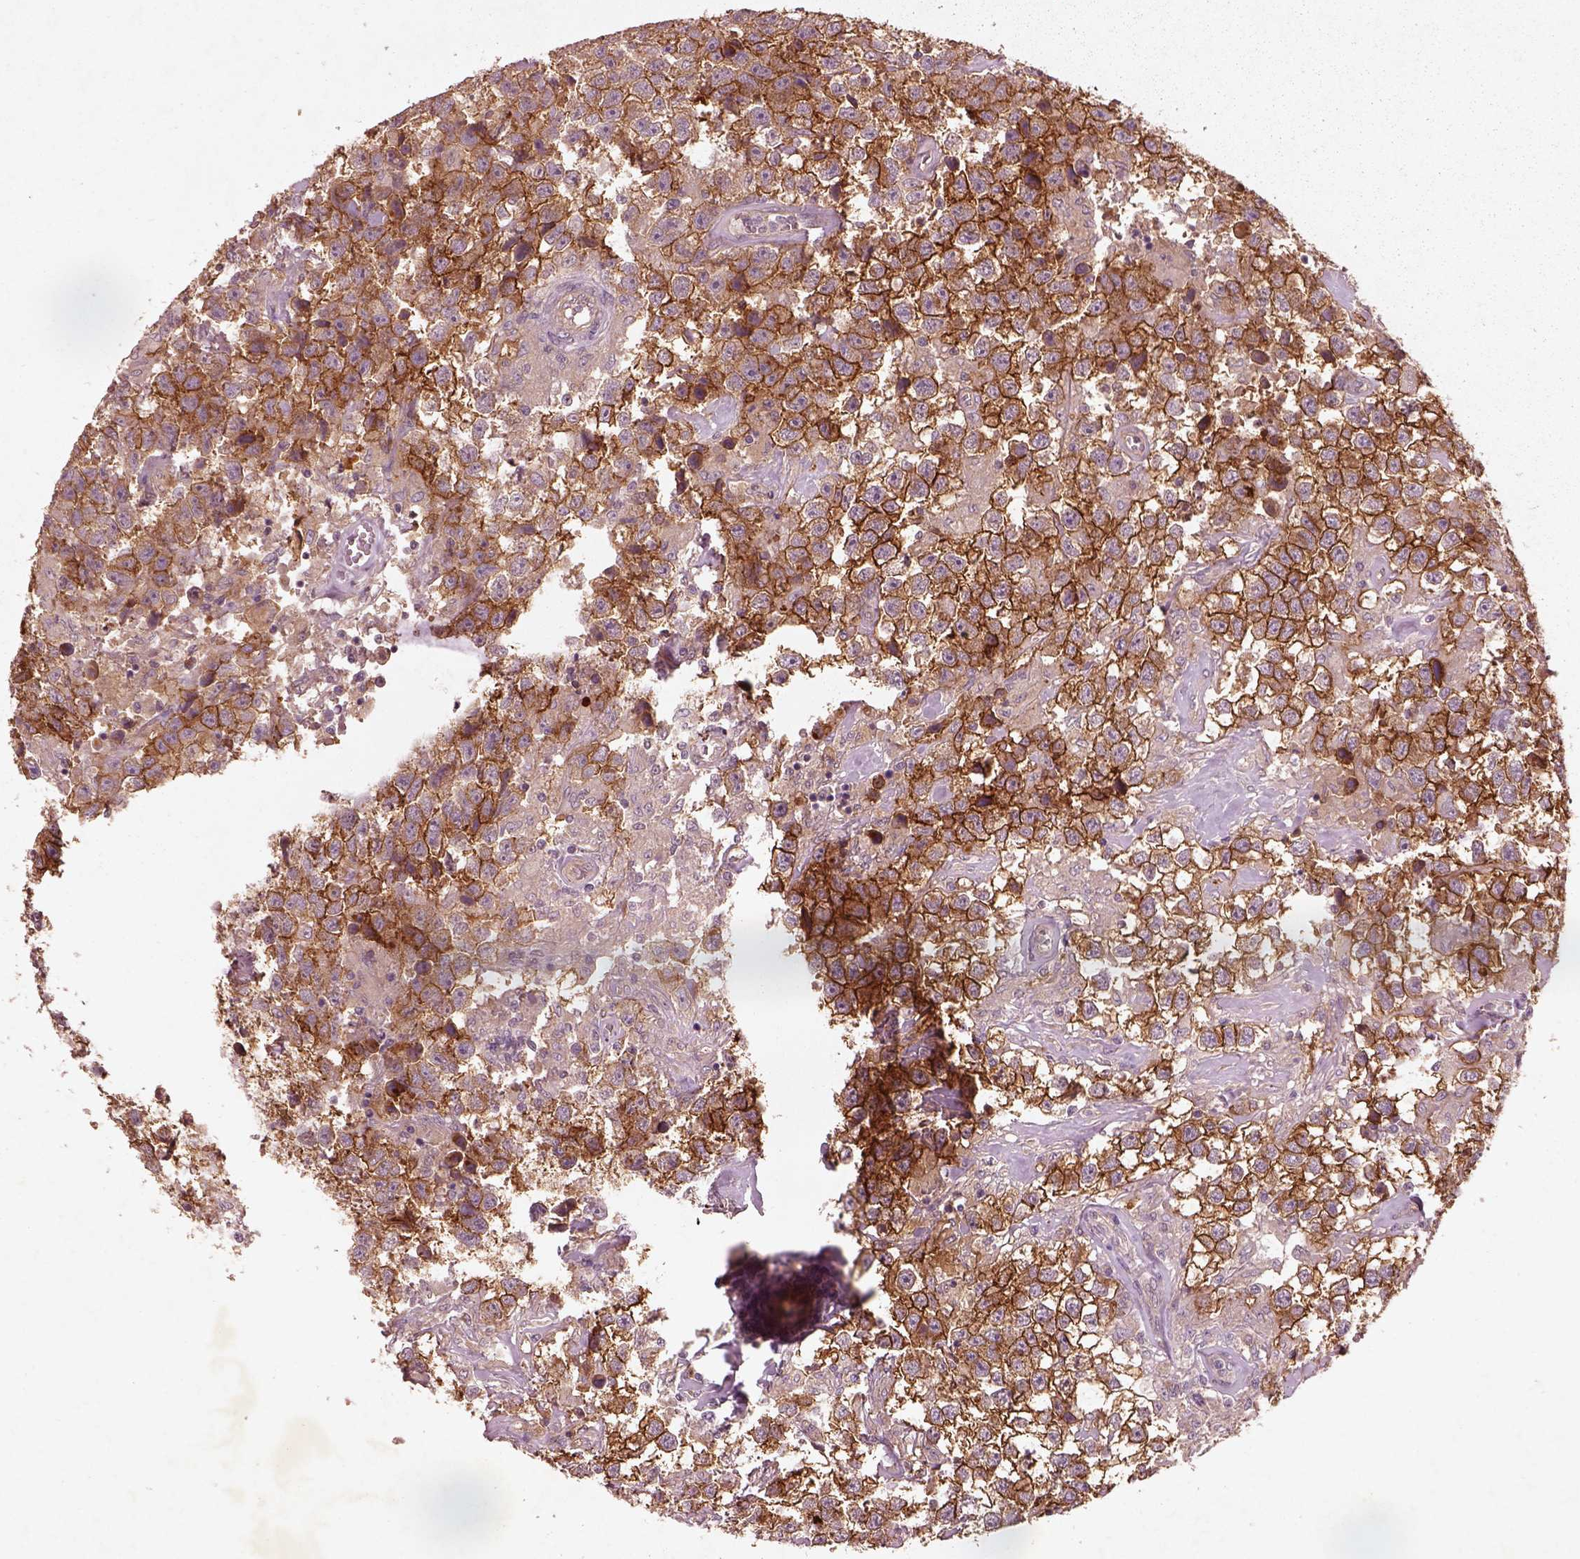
{"staining": {"intensity": "strong", "quantity": ">75%", "location": "cytoplasmic/membranous"}, "tissue": "testis cancer", "cell_type": "Tumor cells", "image_type": "cancer", "snomed": [{"axis": "morphology", "description": "Seminoma, NOS"}, {"axis": "topography", "description": "Testis"}], "caption": "A high amount of strong cytoplasmic/membranous positivity is identified in about >75% of tumor cells in testis seminoma tissue.", "gene": "FAM234A", "patient": {"sex": "male", "age": 43}}